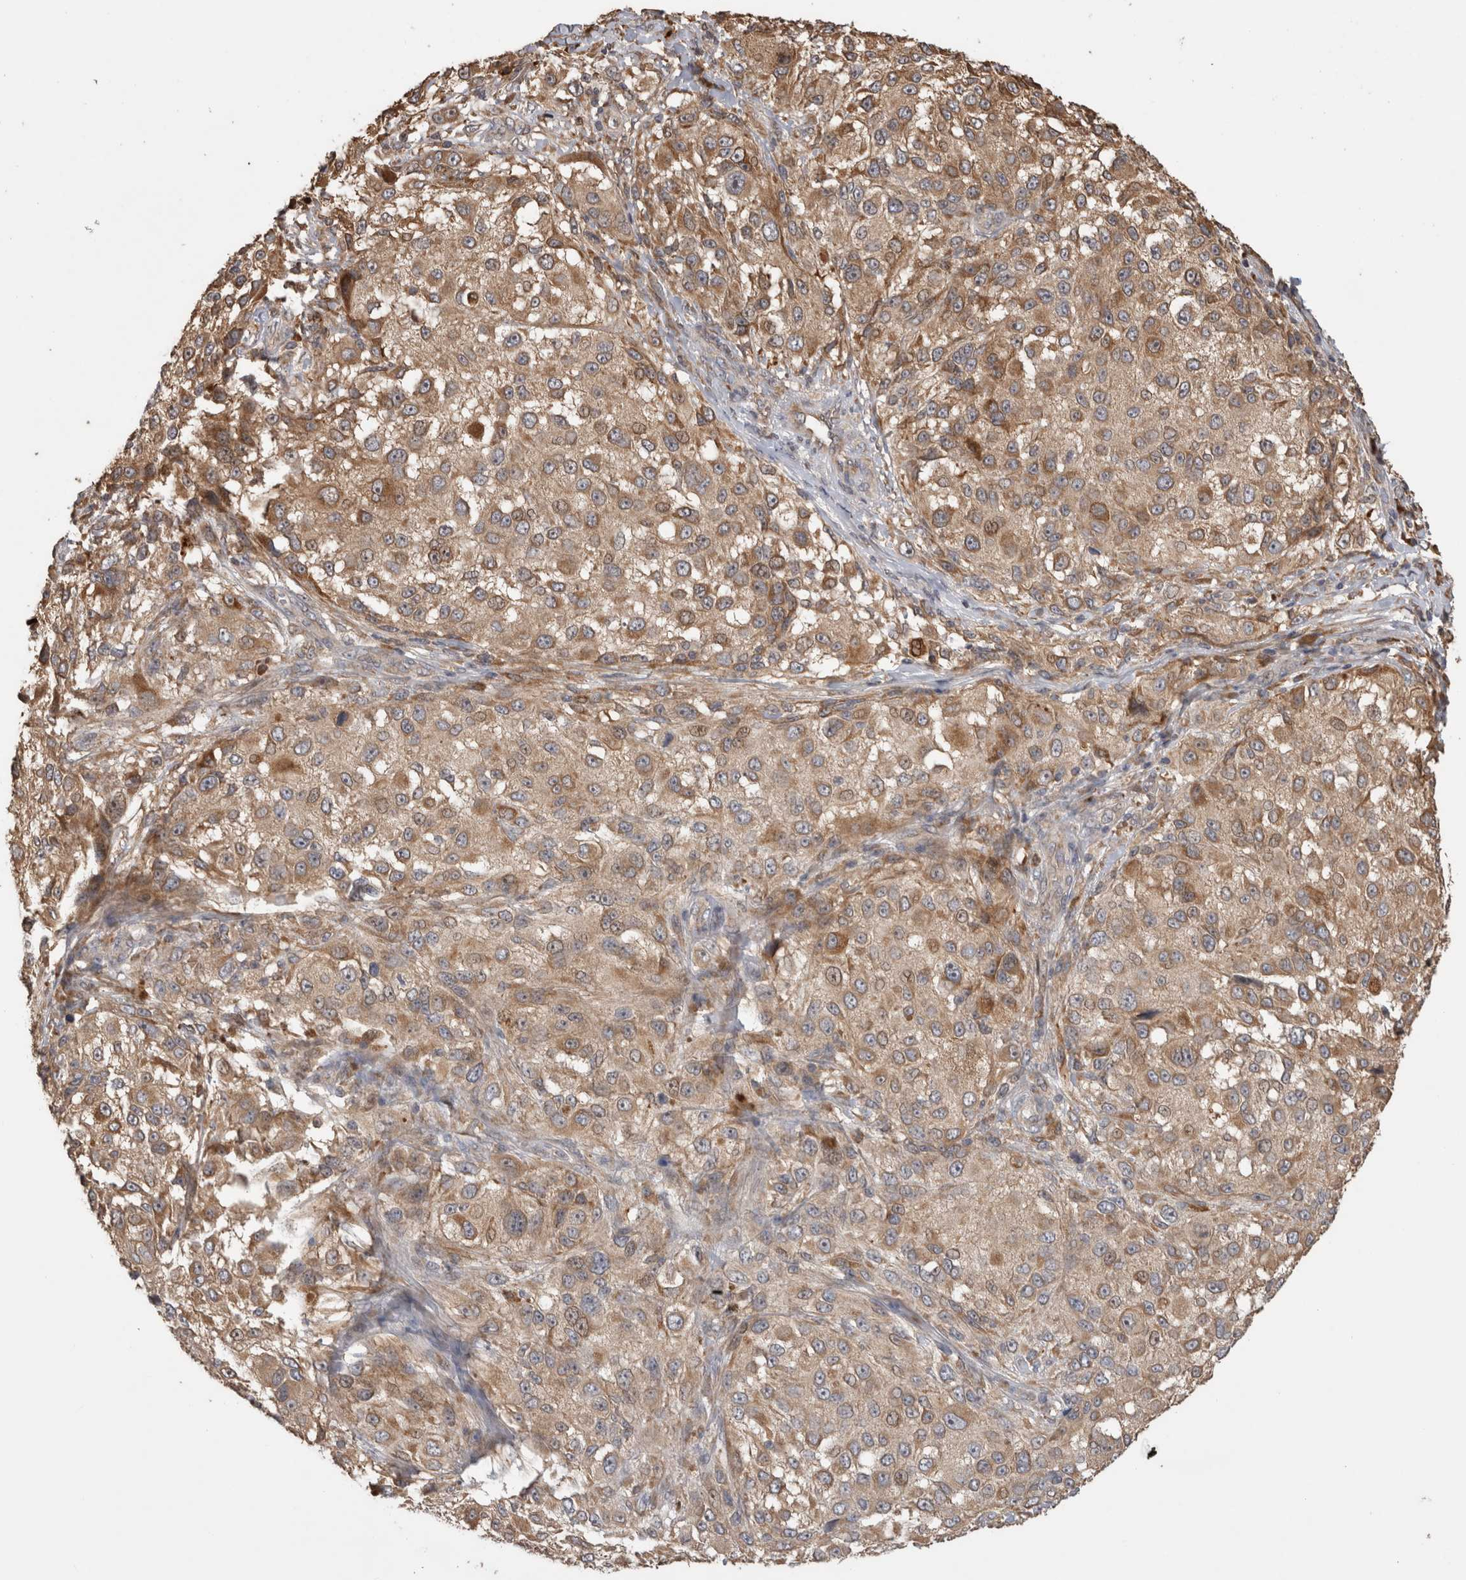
{"staining": {"intensity": "moderate", "quantity": ">75%", "location": "cytoplasmic/membranous"}, "tissue": "melanoma", "cell_type": "Tumor cells", "image_type": "cancer", "snomed": [{"axis": "morphology", "description": "Necrosis, NOS"}, {"axis": "morphology", "description": "Malignant melanoma, NOS"}, {"axis": "topography", "description": "Skin"}], "caption": "Moderate cytoplasmic/membranous expression is identified in about >75% of tumor cells in melanoma. (DAB (3,3'-diaminobenzidine) IHC, brown staining for protein, blue staining for nuclei).", "gene": "TBCE", "patient": {"sex": "female", "age": 87}}